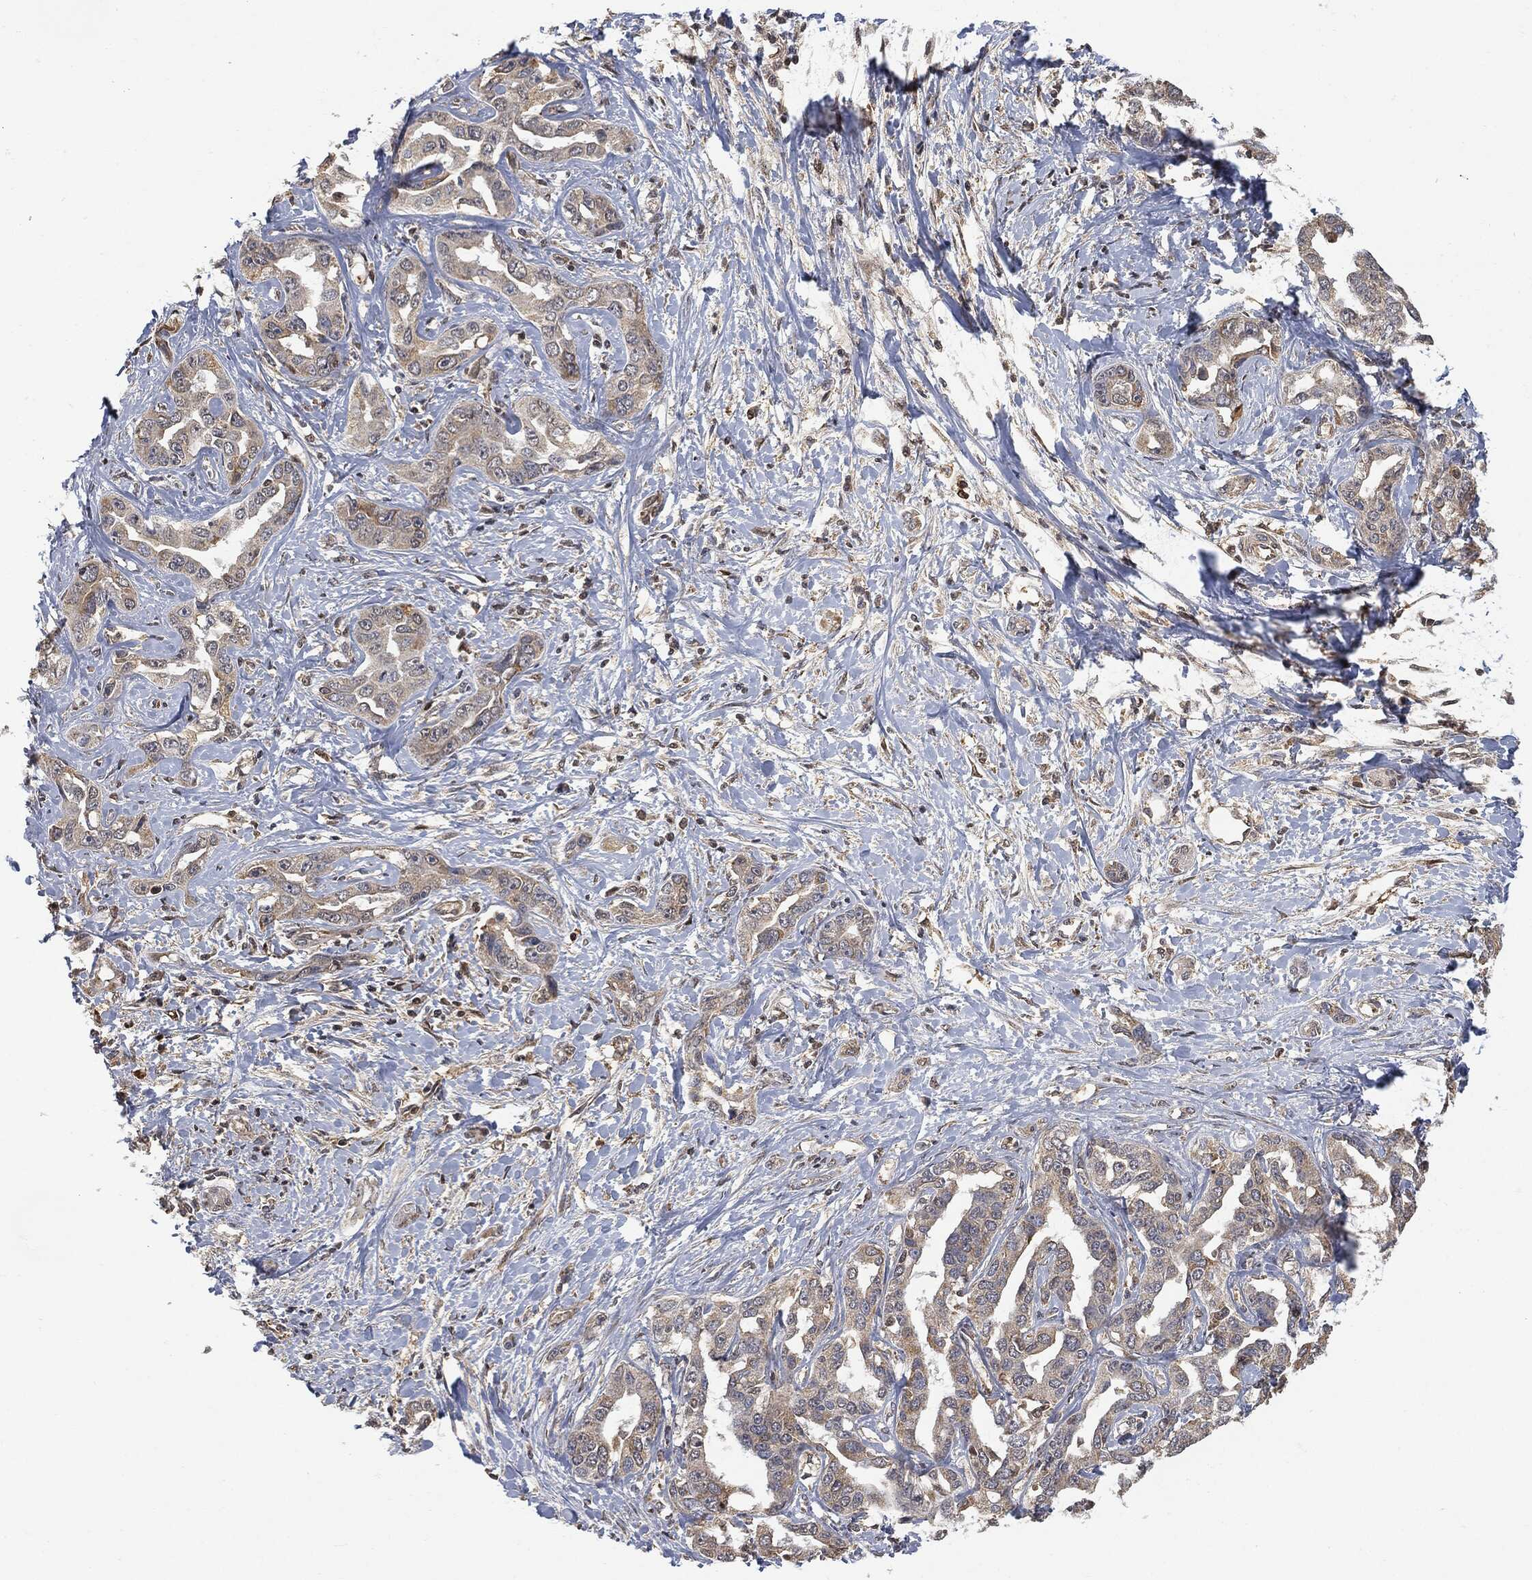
{"staining": {"intensity": "weak", "quantity": "<25%", "location": "cytoplasmic/membranous"}, "tissue": "liver cancer", "cell_type": "Tumor cells", "image_type": "cancer", "snomed": [{"axis": "morphology", "description": "Cholangiocarcinoma"}, {"axis": "topography", "description": "Liver"}], "caption": "Tumor cells show no significant positivity in liver cholangiocarcinoma.", "gene": "PSMB10", "patient": {"sex": "male", "age": 59}}